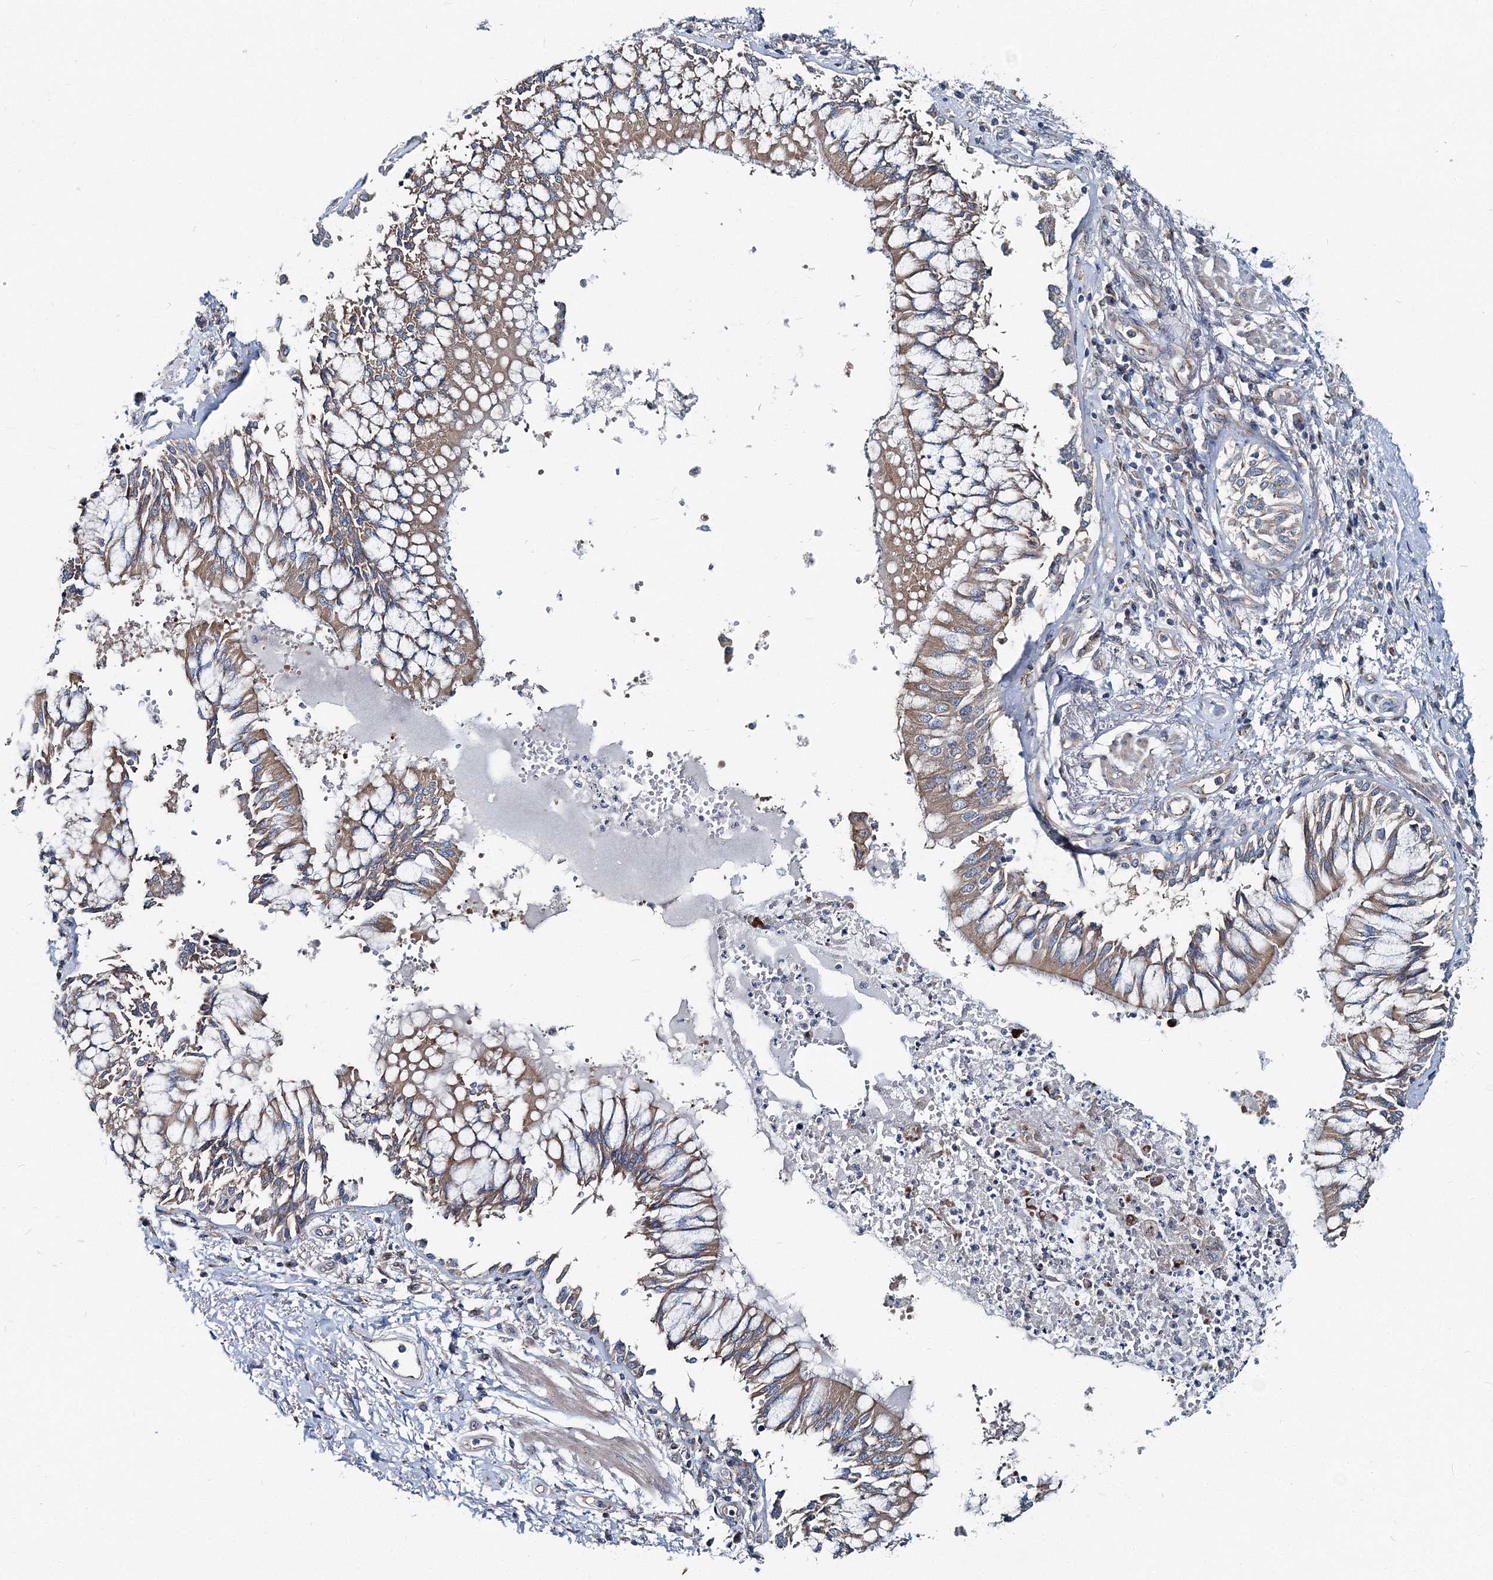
{"staining": {"intensity": "moderate", "quantity": ">75%", "location": "cytoplasmic/membranous"}, "tissue": "bronchus", "cell_type": "Respiratory epithelial cells", "image_type": "normal", "snomed": [{"axis": "morphology", "description": "Normal tissue, NOS"}, {"axis": "topography", "description": "Cartilage tissue"}, {"axis": "topography", "description": "Bronchus"}, {"axis": "topography", "description": "Lung"}], "caption": "A medium amount of moderate cytoplasmic/membranous positivity is seen in approximately >75% of respiratory epithelial cells in benign bronchus.", "gene": "MPHOSPH9", "patient": {"sex": "female", "age": 49}}